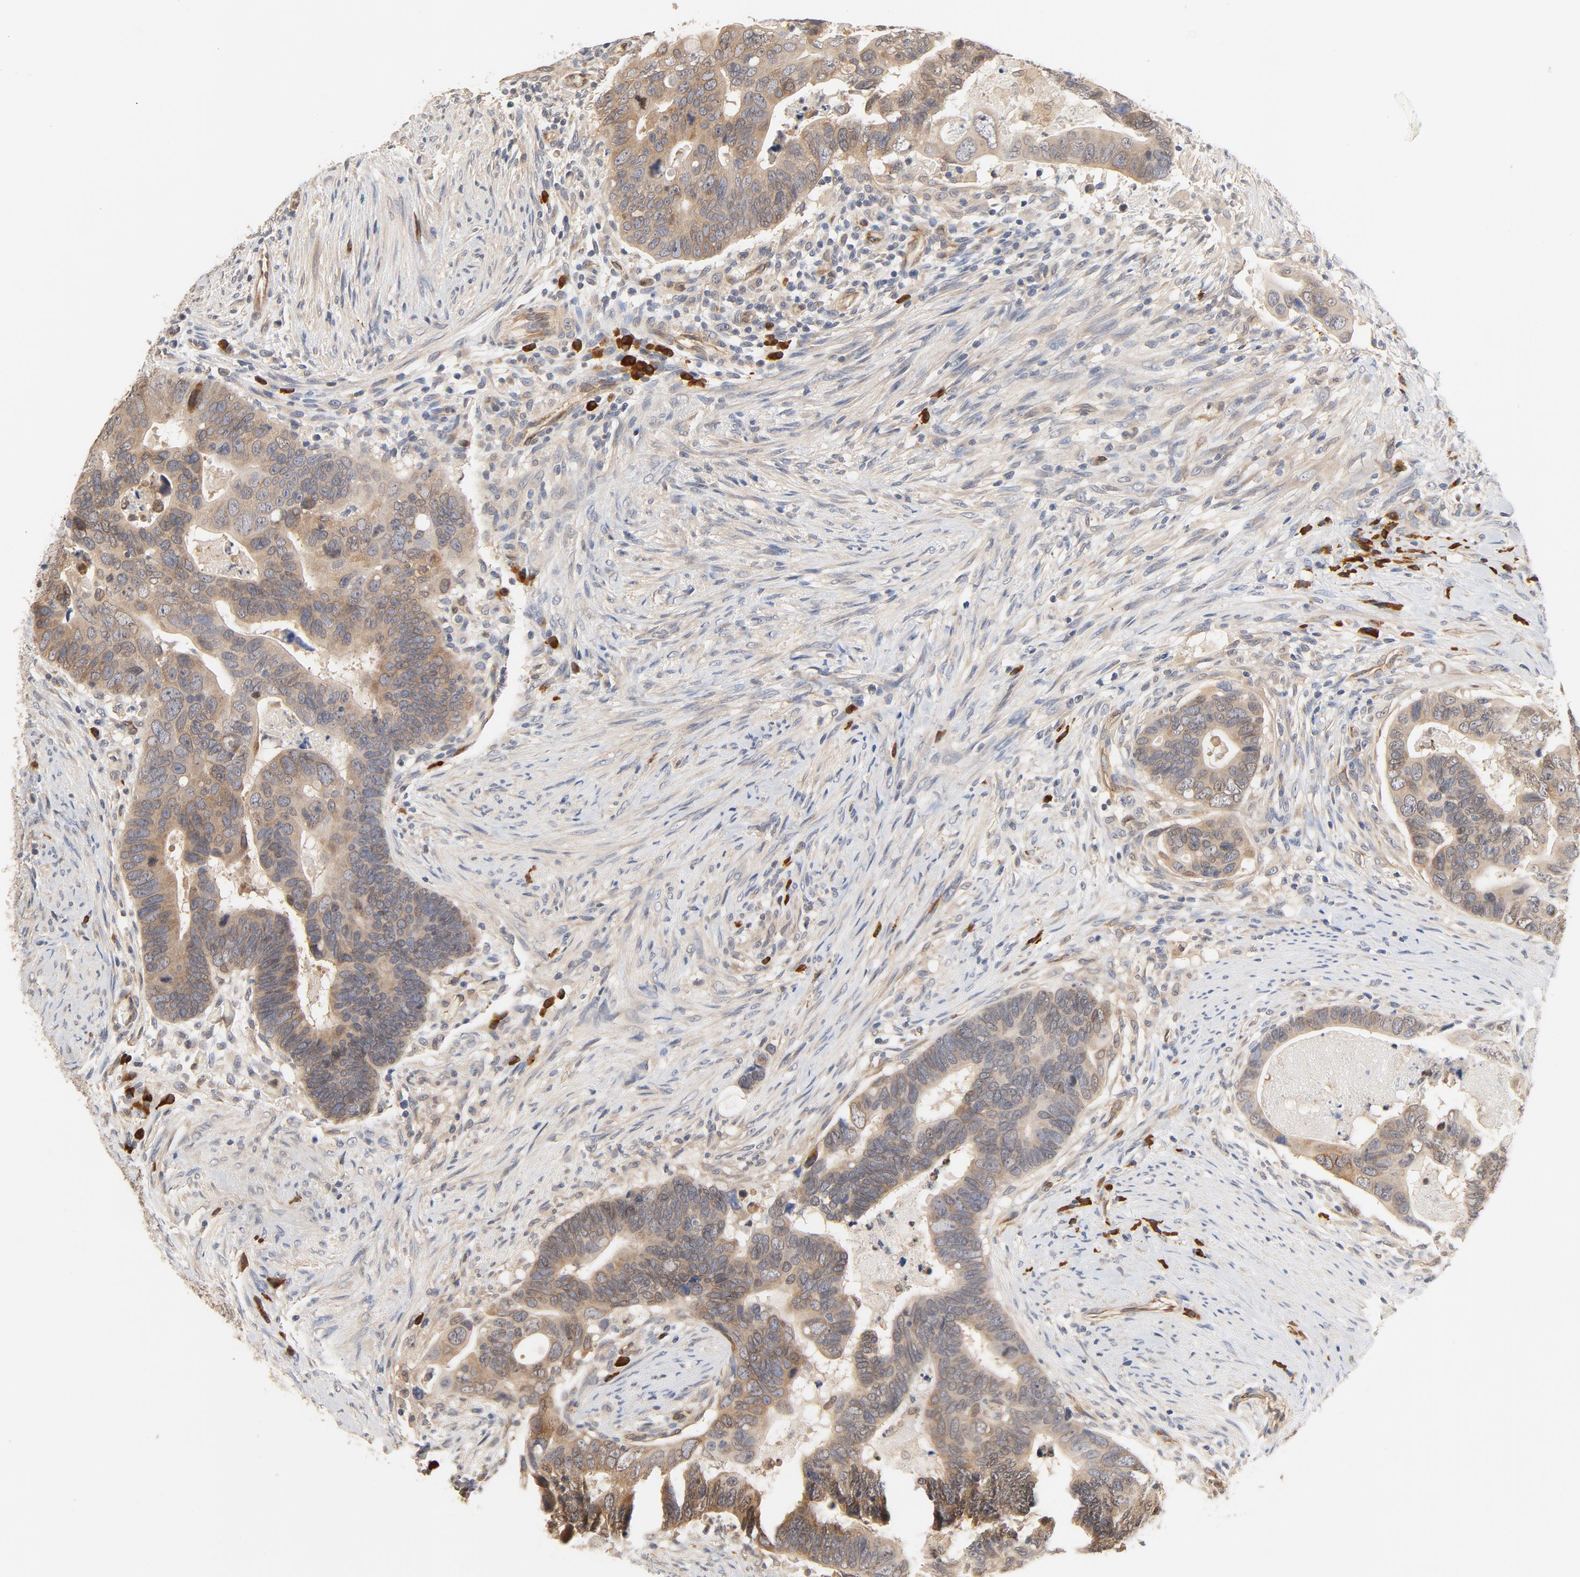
{"staining": {"intensity": "weak", "quantity": ">75%", "location": "cytoplasmic/membranous"}, "tissue": "colorectal cancer", "cell_type": "Tumor cells", "image_type": "cancer", "snomed": [{"axis": "morphology", "description": "Adenocarcinoma, NOS"}, {"axis": "topography", "description": "Rectum"}], "caption": "Immunohistochemical staining of human adenocarcinoma (colorectal) exhibits low levels of weak cytoplasmic/membranous staining in about >75% of tumor cells.", "gene": "UBE2J1", "patient": {"sex": "male", "age": 53}}